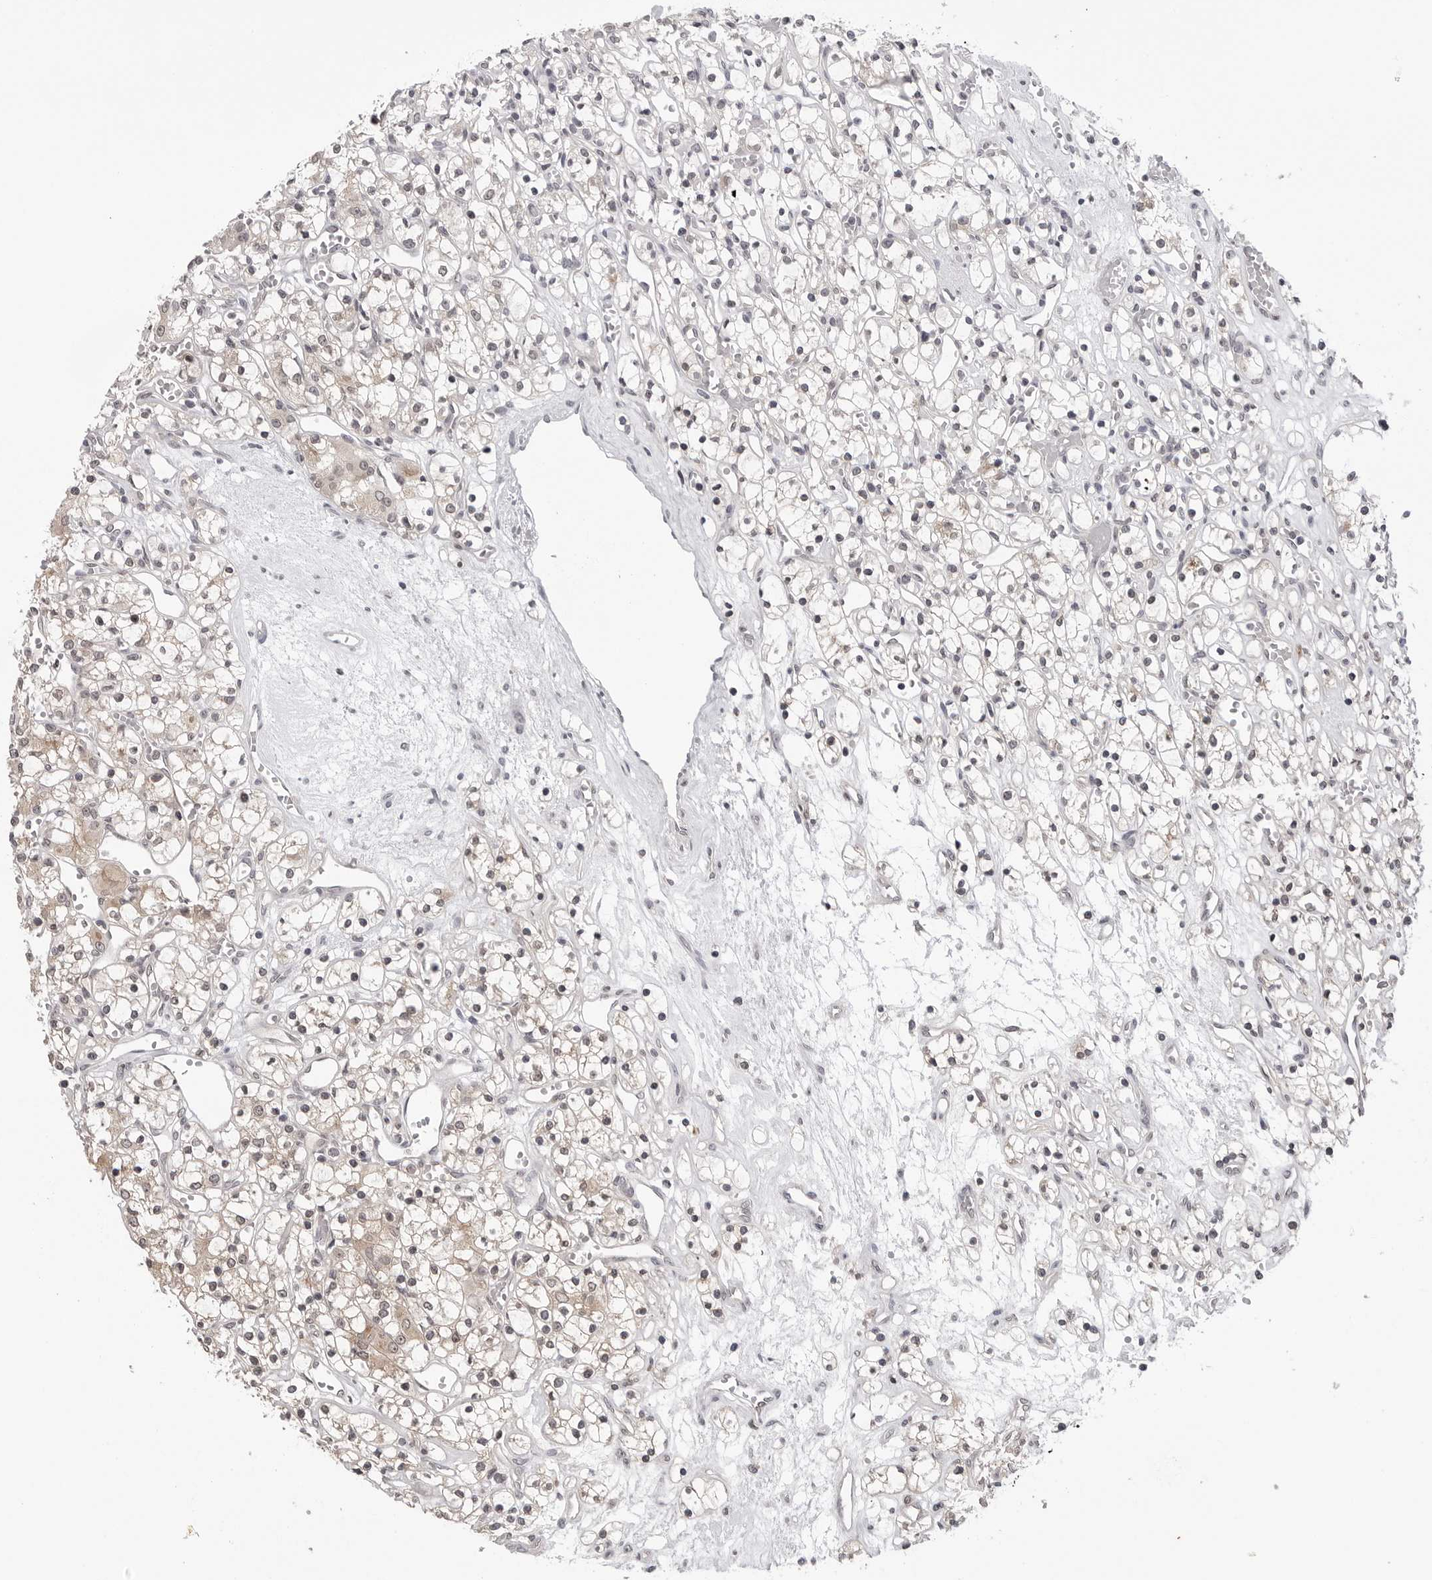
{"staining": {"intensity": "weak", "quantity": "25%-75%", "location": "cytoplasmic/membranous,nuclear"}, "tissue": "renal cancer", "cell_type": "Tumor cells", "image_type": "cancer", "snomed": [{"axis": "morphology", "description": "Adenocarcinoma, NOS"}, {"axis": "topography", "description": "Kidney"}], "caption": "DAB (3,3'-diaminobenzidine) immunohistochemical staining of human renal adenocarcinoma exhibits weak cytoplasmic/membranous and nuclear protein expression in about 25%-75% of tumor cells.", "gene": "CDK20", "patient": {"sex": "female", "age": 59}}